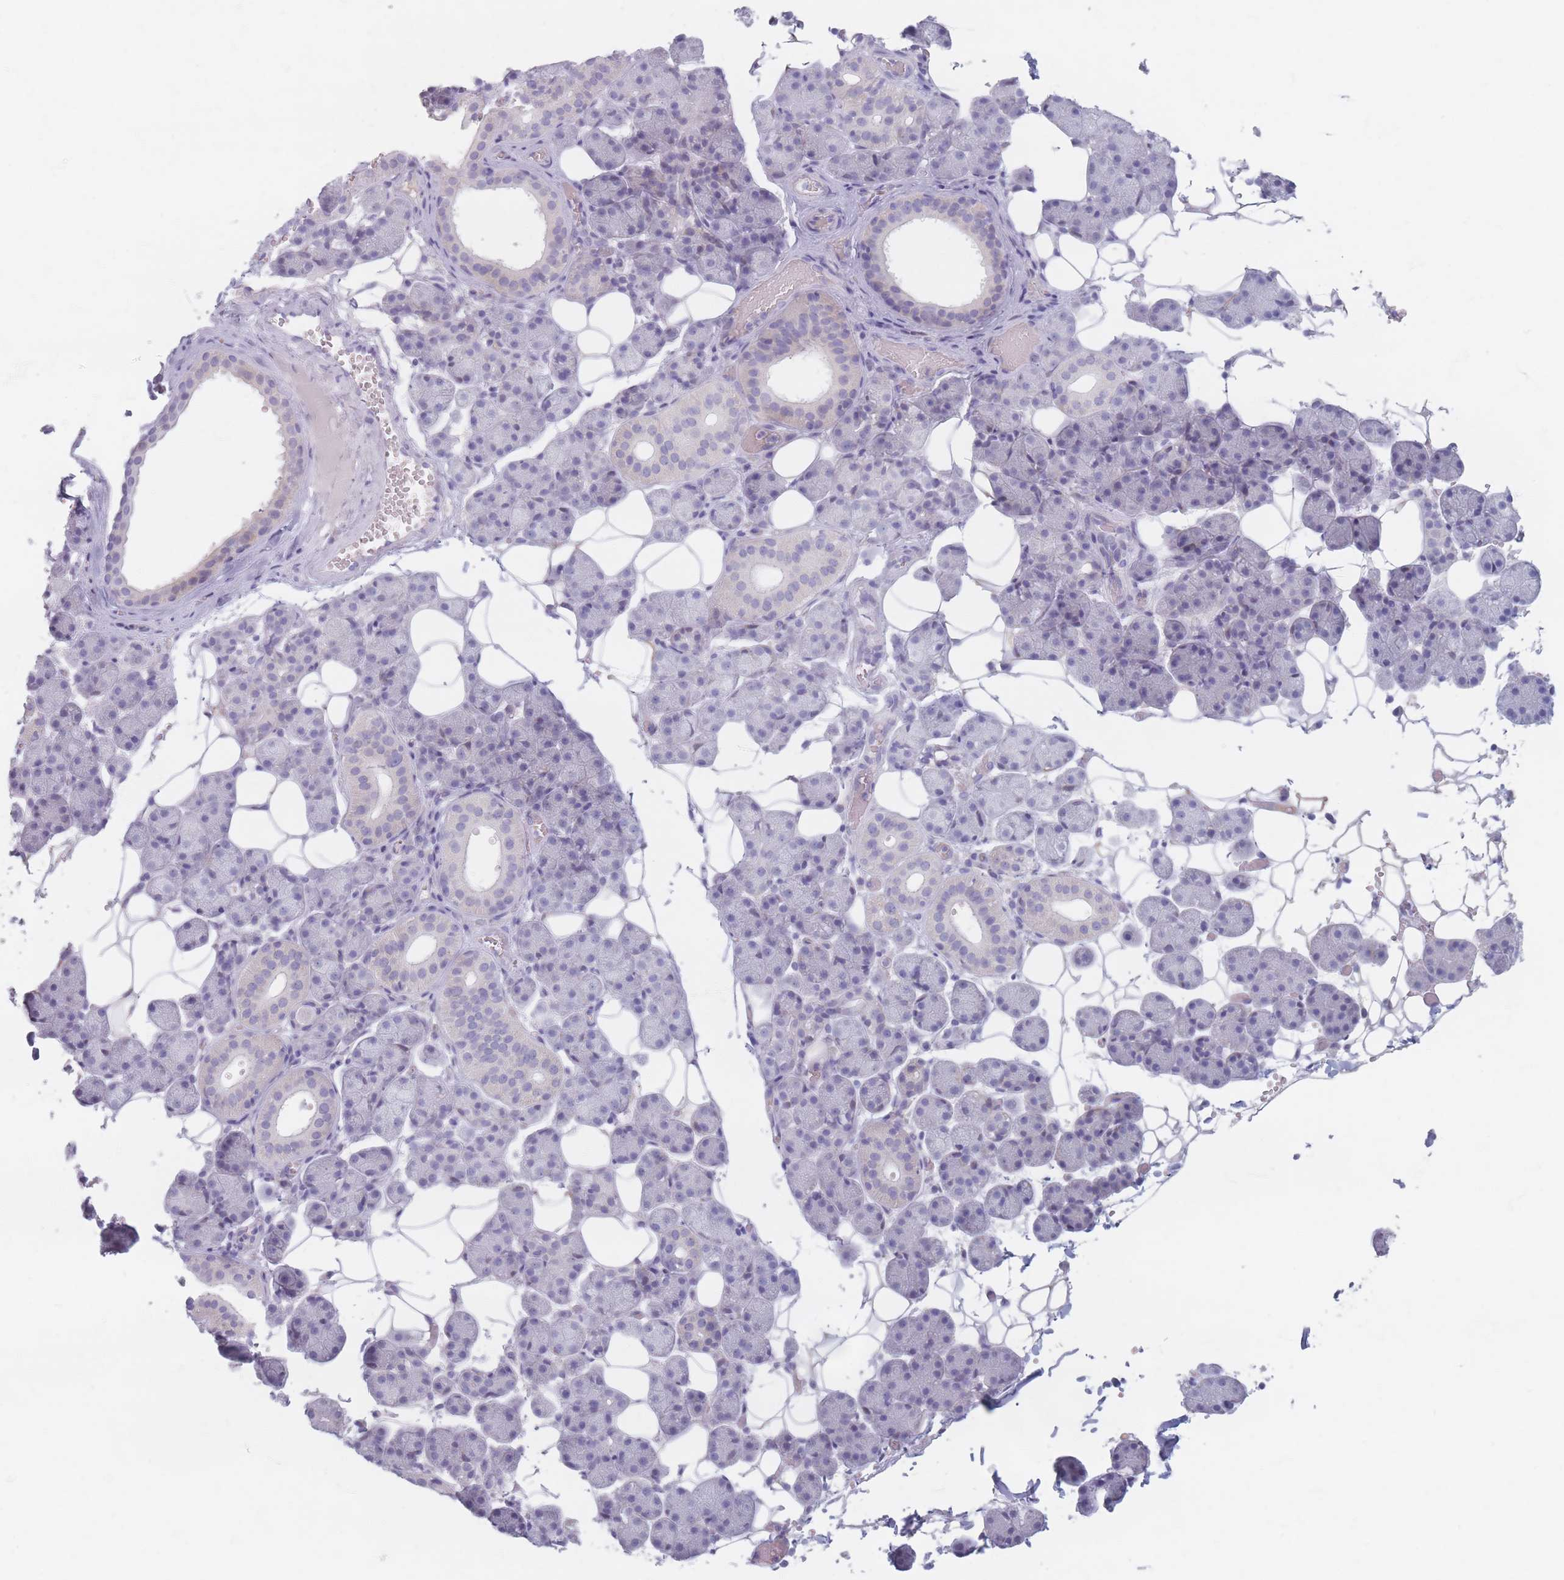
{"staining": {"intensity": "negative", "quantity": "none", "location": "none"}, "tissue": "salivary gland", "cell_type": "Glandular cells", "image_type": "normal", "snomed": [{"axis": "morphology", "description": "Normal tissue, NOS"}, {"axis": "topography", "description": "Salivary gland"}], "caption": "IHC image of normal salivary gland: human salivary gland stained with DAB exhibits no significant protein staining in glandular cells.", "gene": "PIGM", "patient": {"sex": "female", "age": 33}}